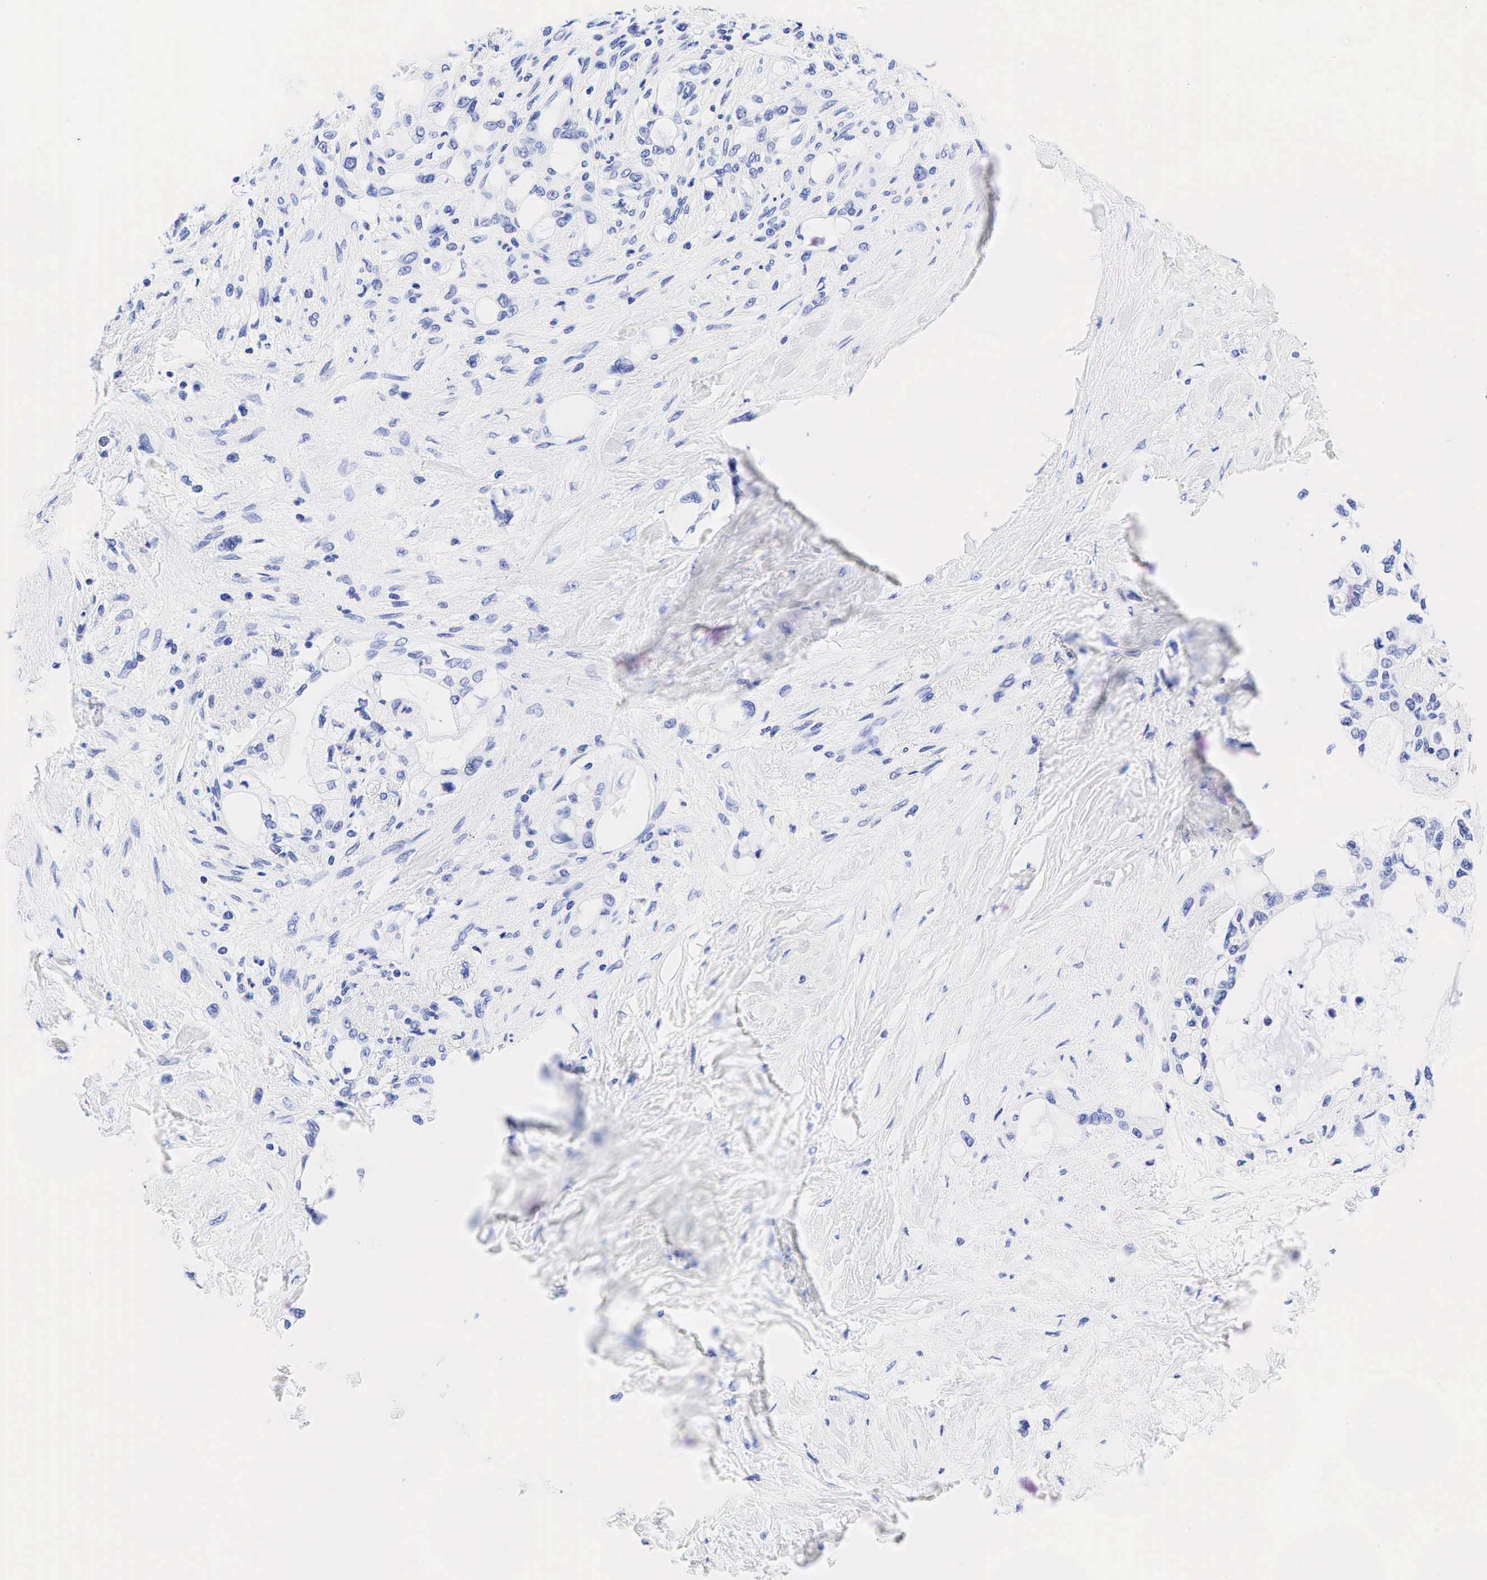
{"staining": {"intensity": "negative", "quantity": "none", "location": "none"}, "tissue": "pancreatic cancer", "cell_type": "Tumor cells", "image_type": "cancer", "snomed": [{"axis": "morphology", "description": "Adenocarcinoma, NOS"}, {"axis": "topography", "description": "Pancreas"}], "caption": "Immunohistochemical staining of human pancreatic cancer (adenocarcinoma) displays no significant positivity in tumor cells. (DAB immunohistochemistry (IHC), high magnification).", "gene": "ESR1", "patient": {"sex": "female", "age": 70}}